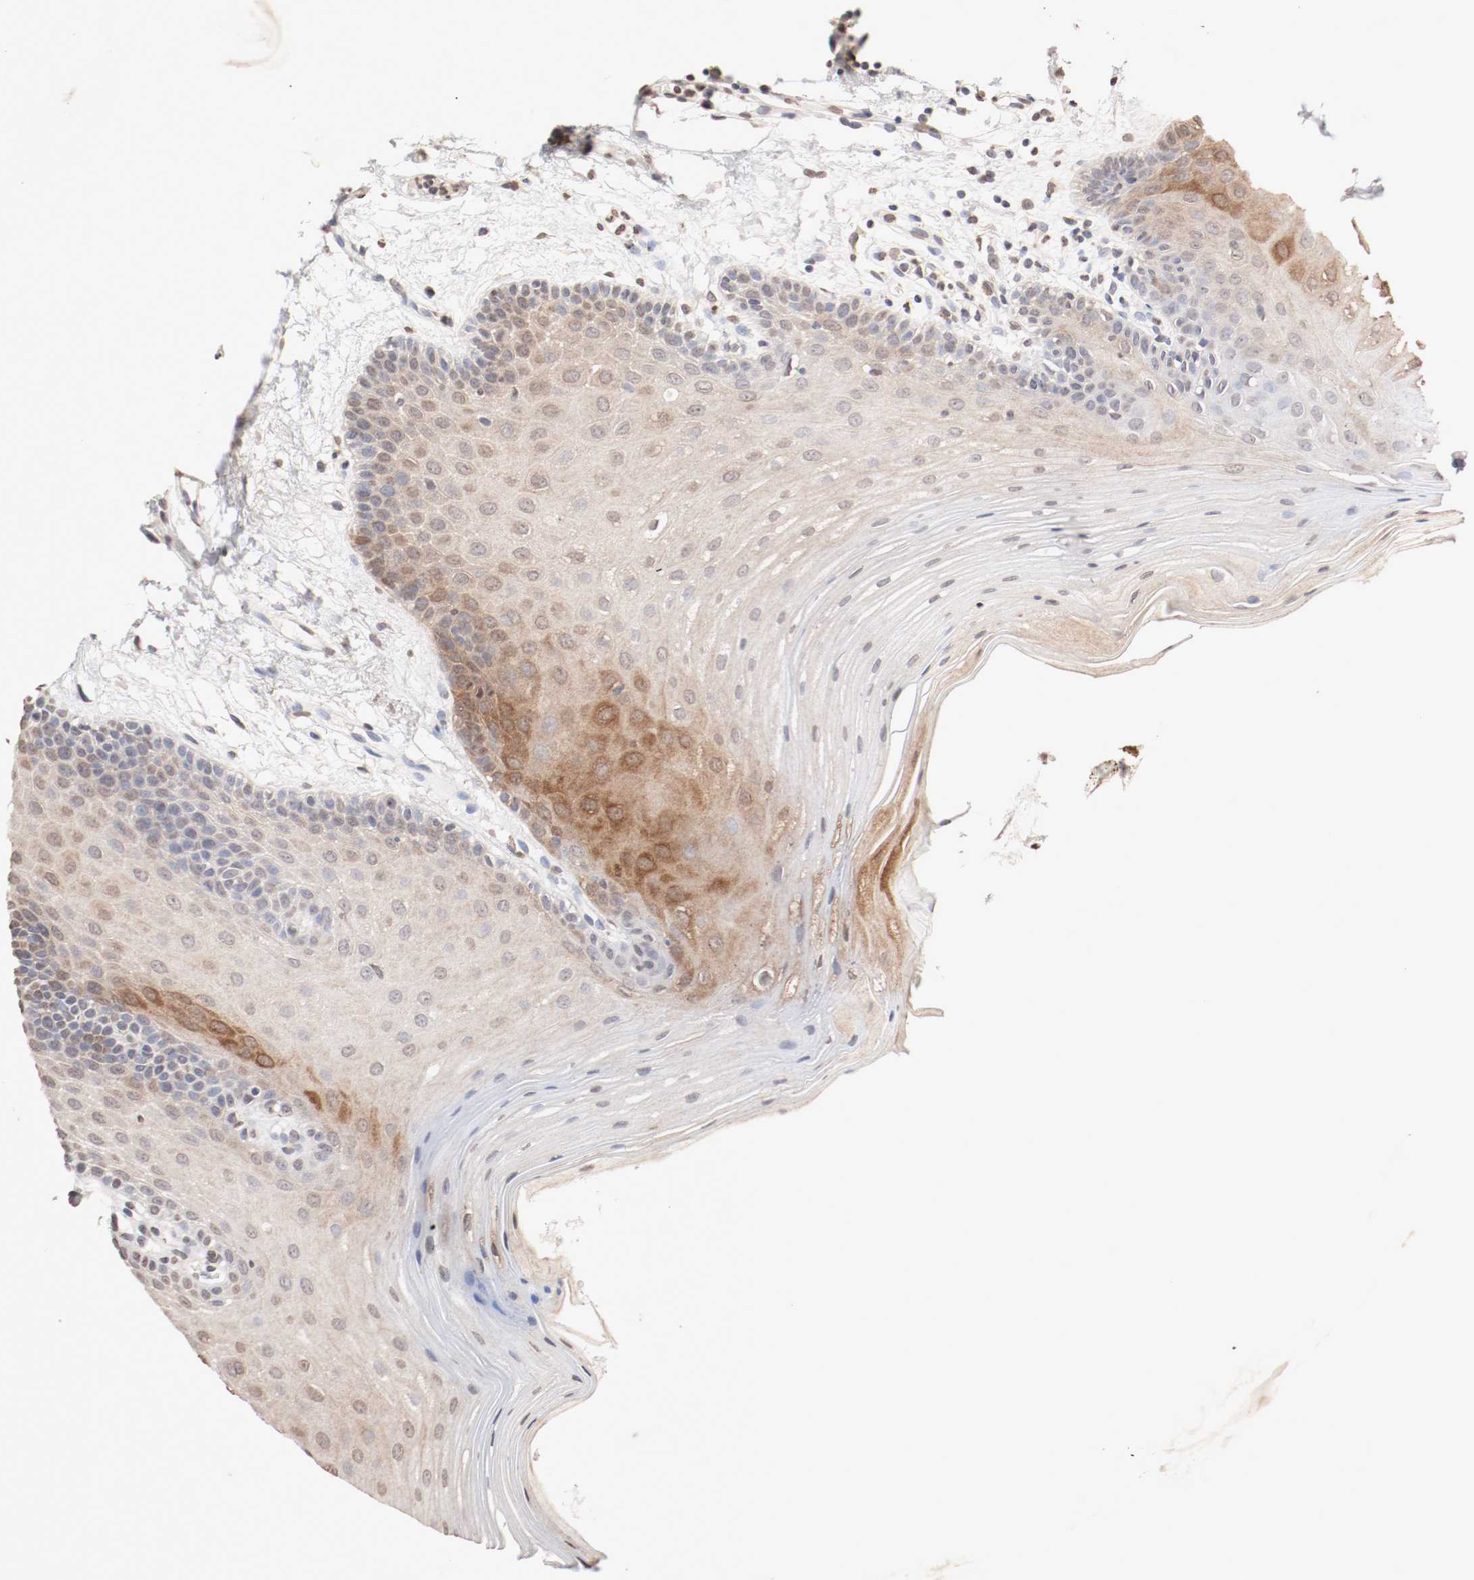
{"staining": {"intensity": "weak", "quantity": "25%-75%", "location": "cytoplasmic/membranous,nuclear"}, "tissue": "oral mucosa", "cell_type": "Squamous epithelial cells", "image_type": "normal", "snomed": [{"axis": "morphology", "description": "Normal tissue, NOS"}, {"axis": "morphology", "description": "Squamous cell carcinoma, NOS"}, {"axis": "topography", "description": "Skeletal muscle"}, {"axis": "topography", "description": "Oral tissue"}, {"axis": "topography", "description": "Head-Neck"}], "caption": "A high-resolution image shows IHC staining of unremarkable oral mucosa, which demonstrates weak cytoplasmic/membranous,nuclear staining in approximately 25%-75% of squamous epithelial cells.", "gene": "WASL", "patient": {"sex": "male", "age": 71}}